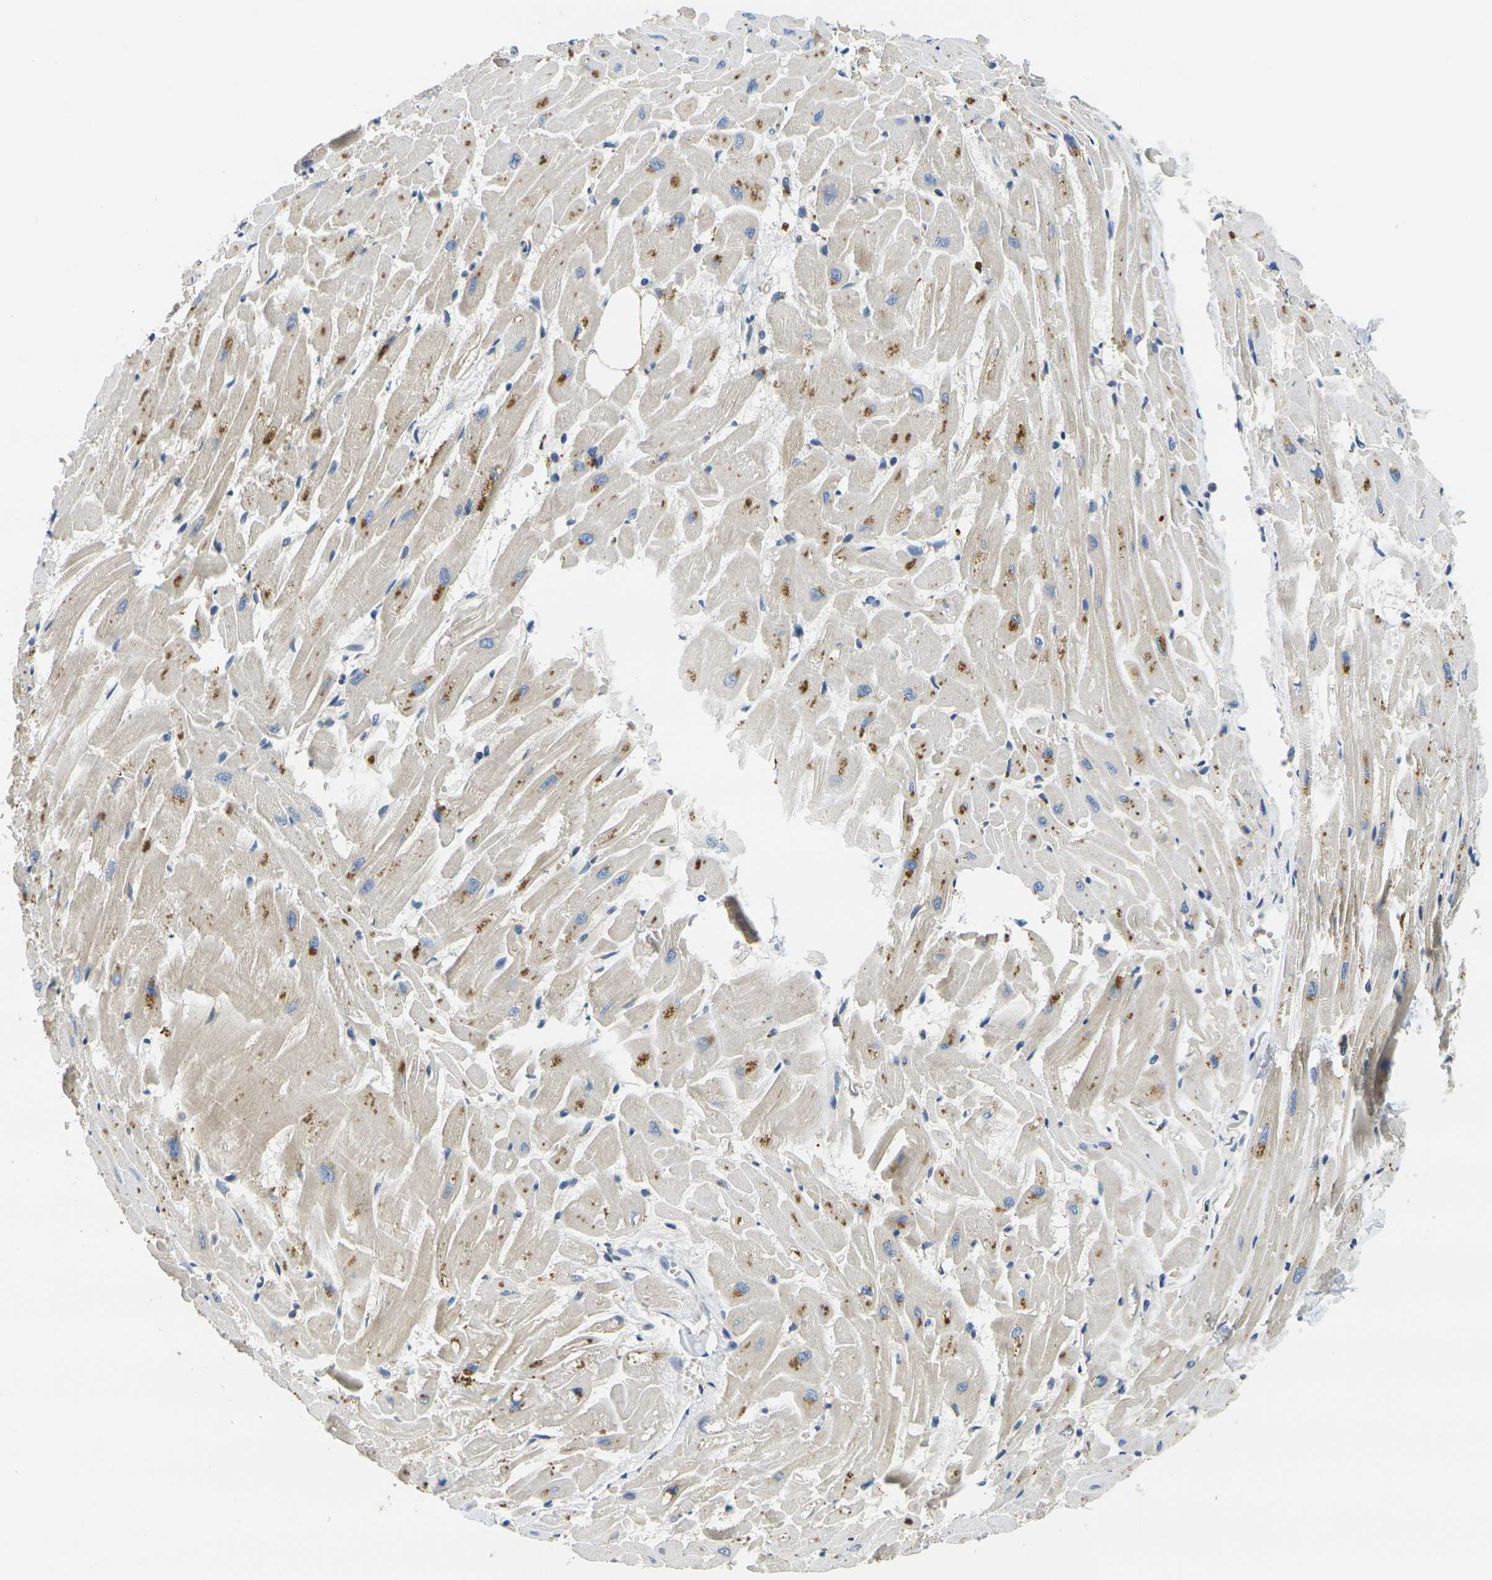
{"staining": {"intensity": "moderate", "quantity": "25%-75%", "location": "cytoplasmic/membranous"}, "tissue": "heart muscle", "cell_type": "Cardiomyocytes", "image_type": "normal", "snomed": [{"axis": "morphology", "description": "Normal tissue, NOS"}, {"axis": "topography", "description": "Heart"}], "caption": "Heart muscle was stained to show a protein in brown. There is medium levels of moderate cytoplasmic/membranous expression in about 25%-75% of cardiomyocytes. (Stains: DAB in brown, nuclei in blue, Microscopy: brightfield microscopy at high magnification).", "gene": "MINAR2", "patient": {"sex": "female", "age": 19}}